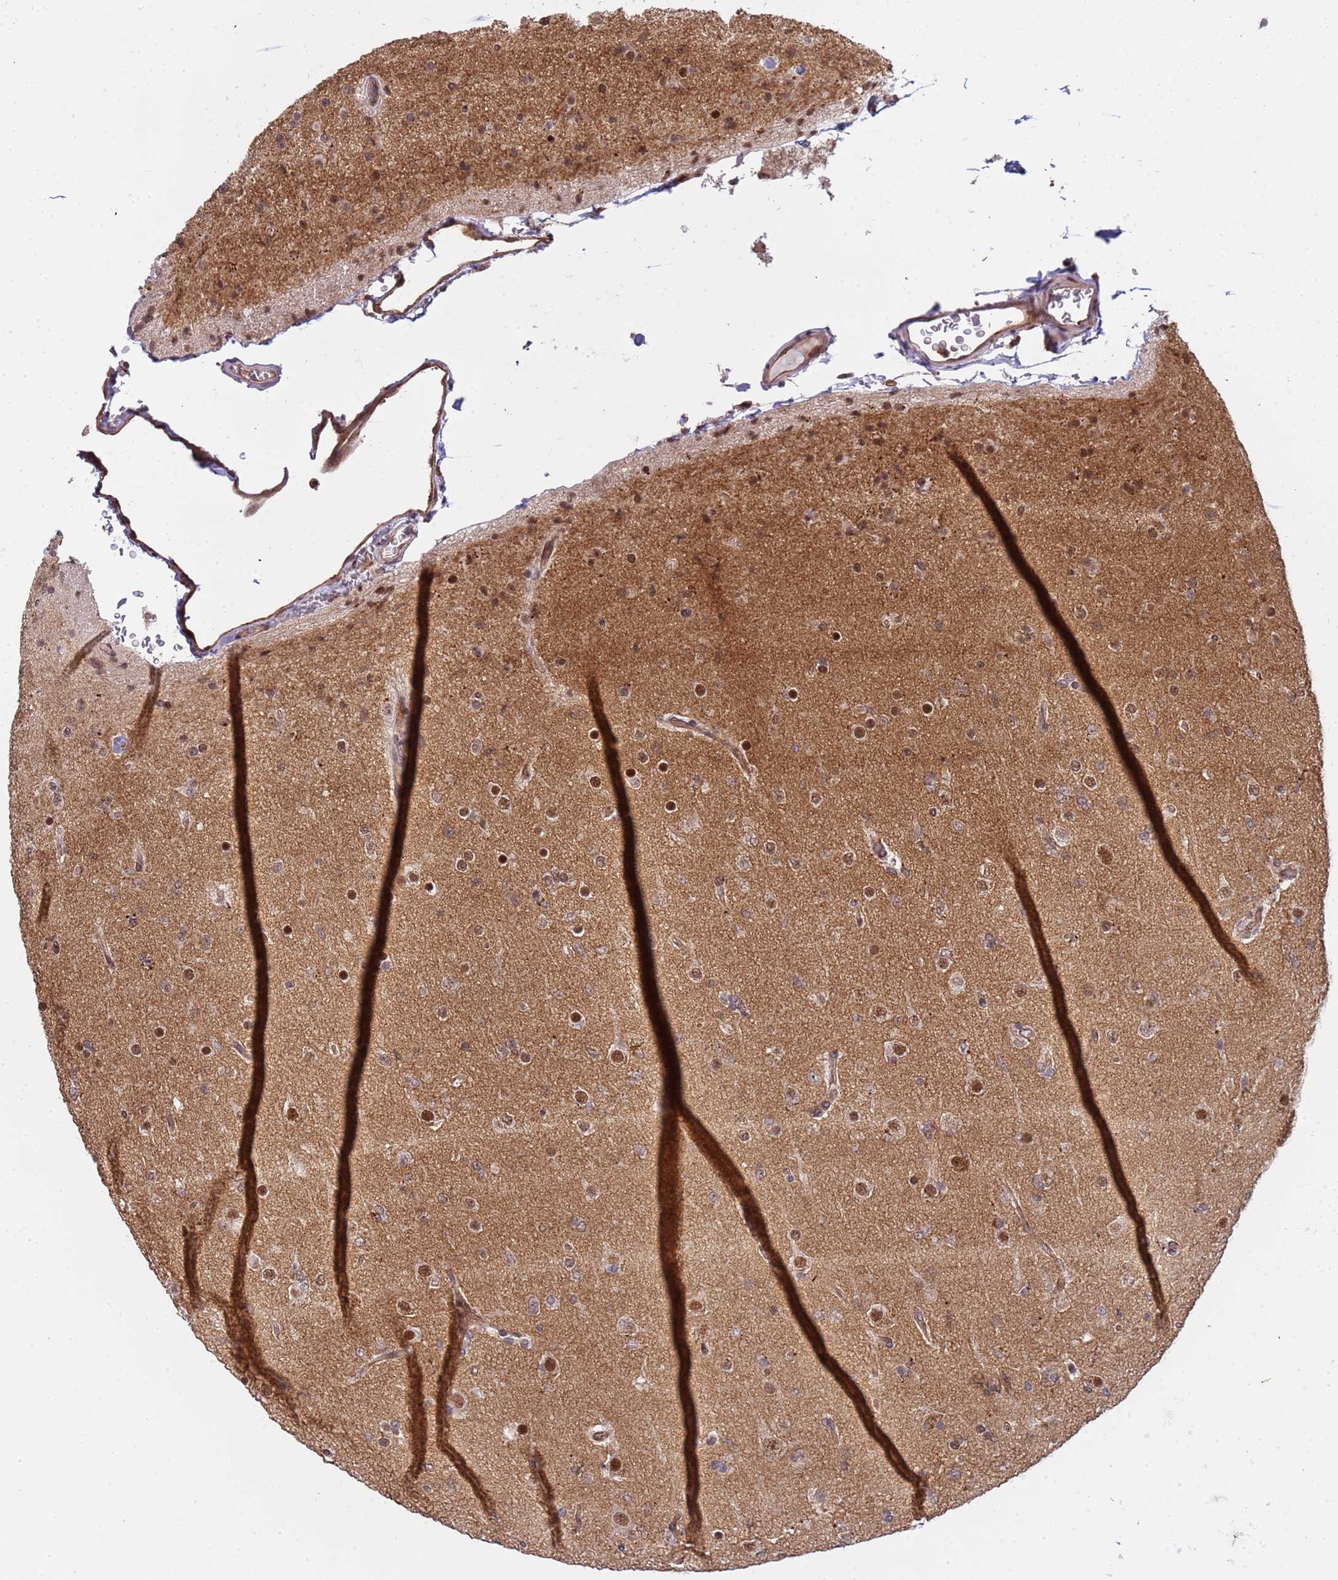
{"staining": {"intensity": "moderate", "quantity": "25%-75%", "location": "nuclear"}, "tissue": "glioma", "cell_type": "Tumor cells", "image_type": "cancer", "snomed": [{"axis": "morphology", "description": "Glioma, malignant, Low grade"}, {"axis": "topography", "description": "Brain"}], "caption": "Glioma stained with immunohistochemistry reveals moderate nuclear expression in approximately 25%-75% of tumor cells. The staining is performed using DAB brown chromogen to label protein expression. The nuclei are counter-stained blue using hematoxylin.", "gene": "EMC2", "patient": {"sex": "male", "age": 65}}